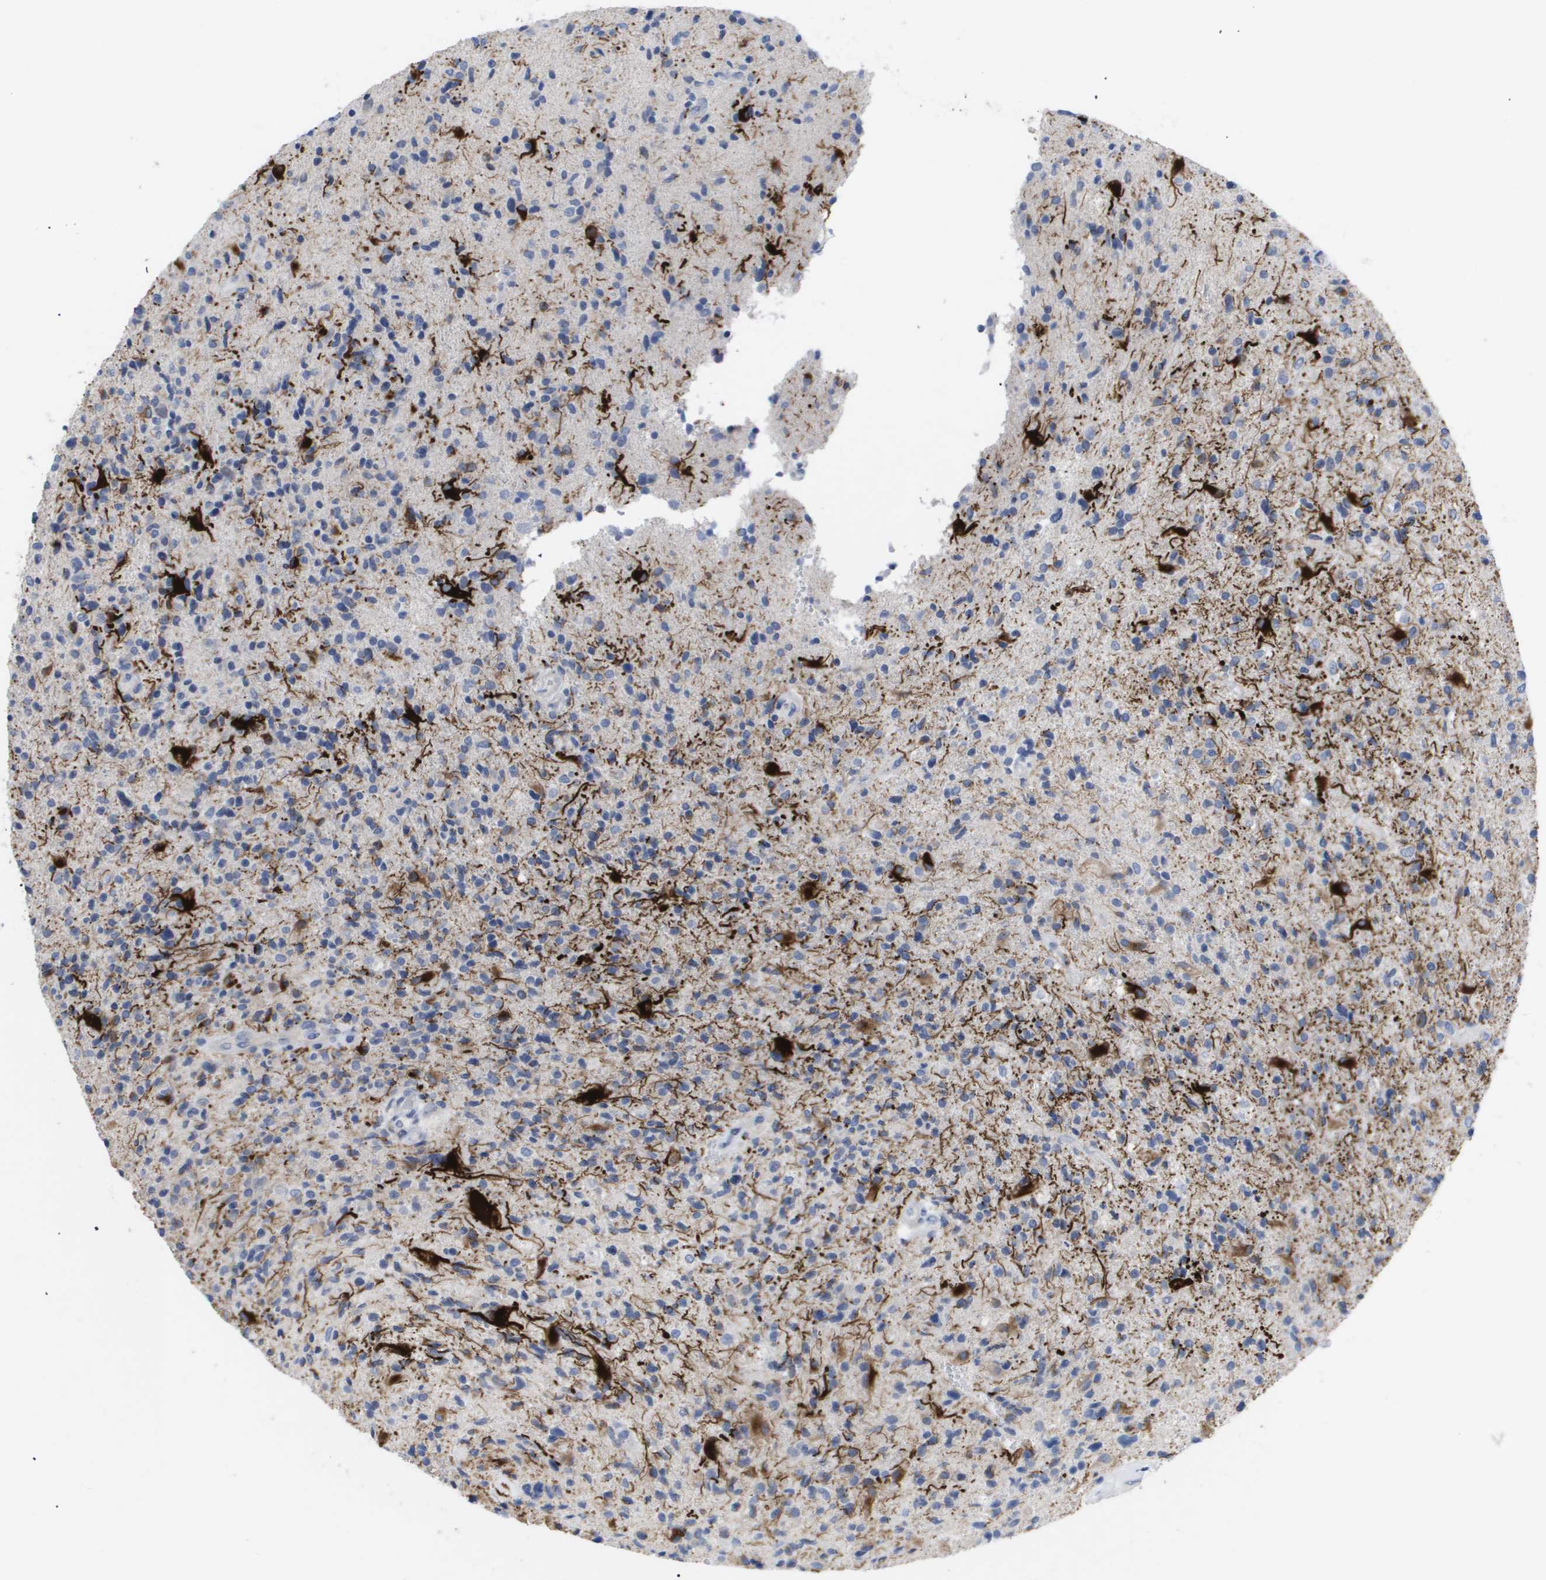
{"staining": {"intensity": "strong", "quantity": "<25%", "location": "cytoplasmic/membranous"}, "tissue": "glioma", "cell_type": "Tumor cells", "image_type": "cancer", "snomed": [{"axis": "morphology", "description": "Glioma, malignant, High grade"}, {"axis": "topography", "description": "Brain"}], "caption": "Malignant high-grade glioma tissue demonstrates strong cytoplasmic/membranous staining in approximately <25% of tumor cells (Stains: DAB in brown, nuclei in blue, Microscopy: brightfield microscopy at high magnification).", "gene": "CAV3", "patient": {"sex": "male", "age": 72}}